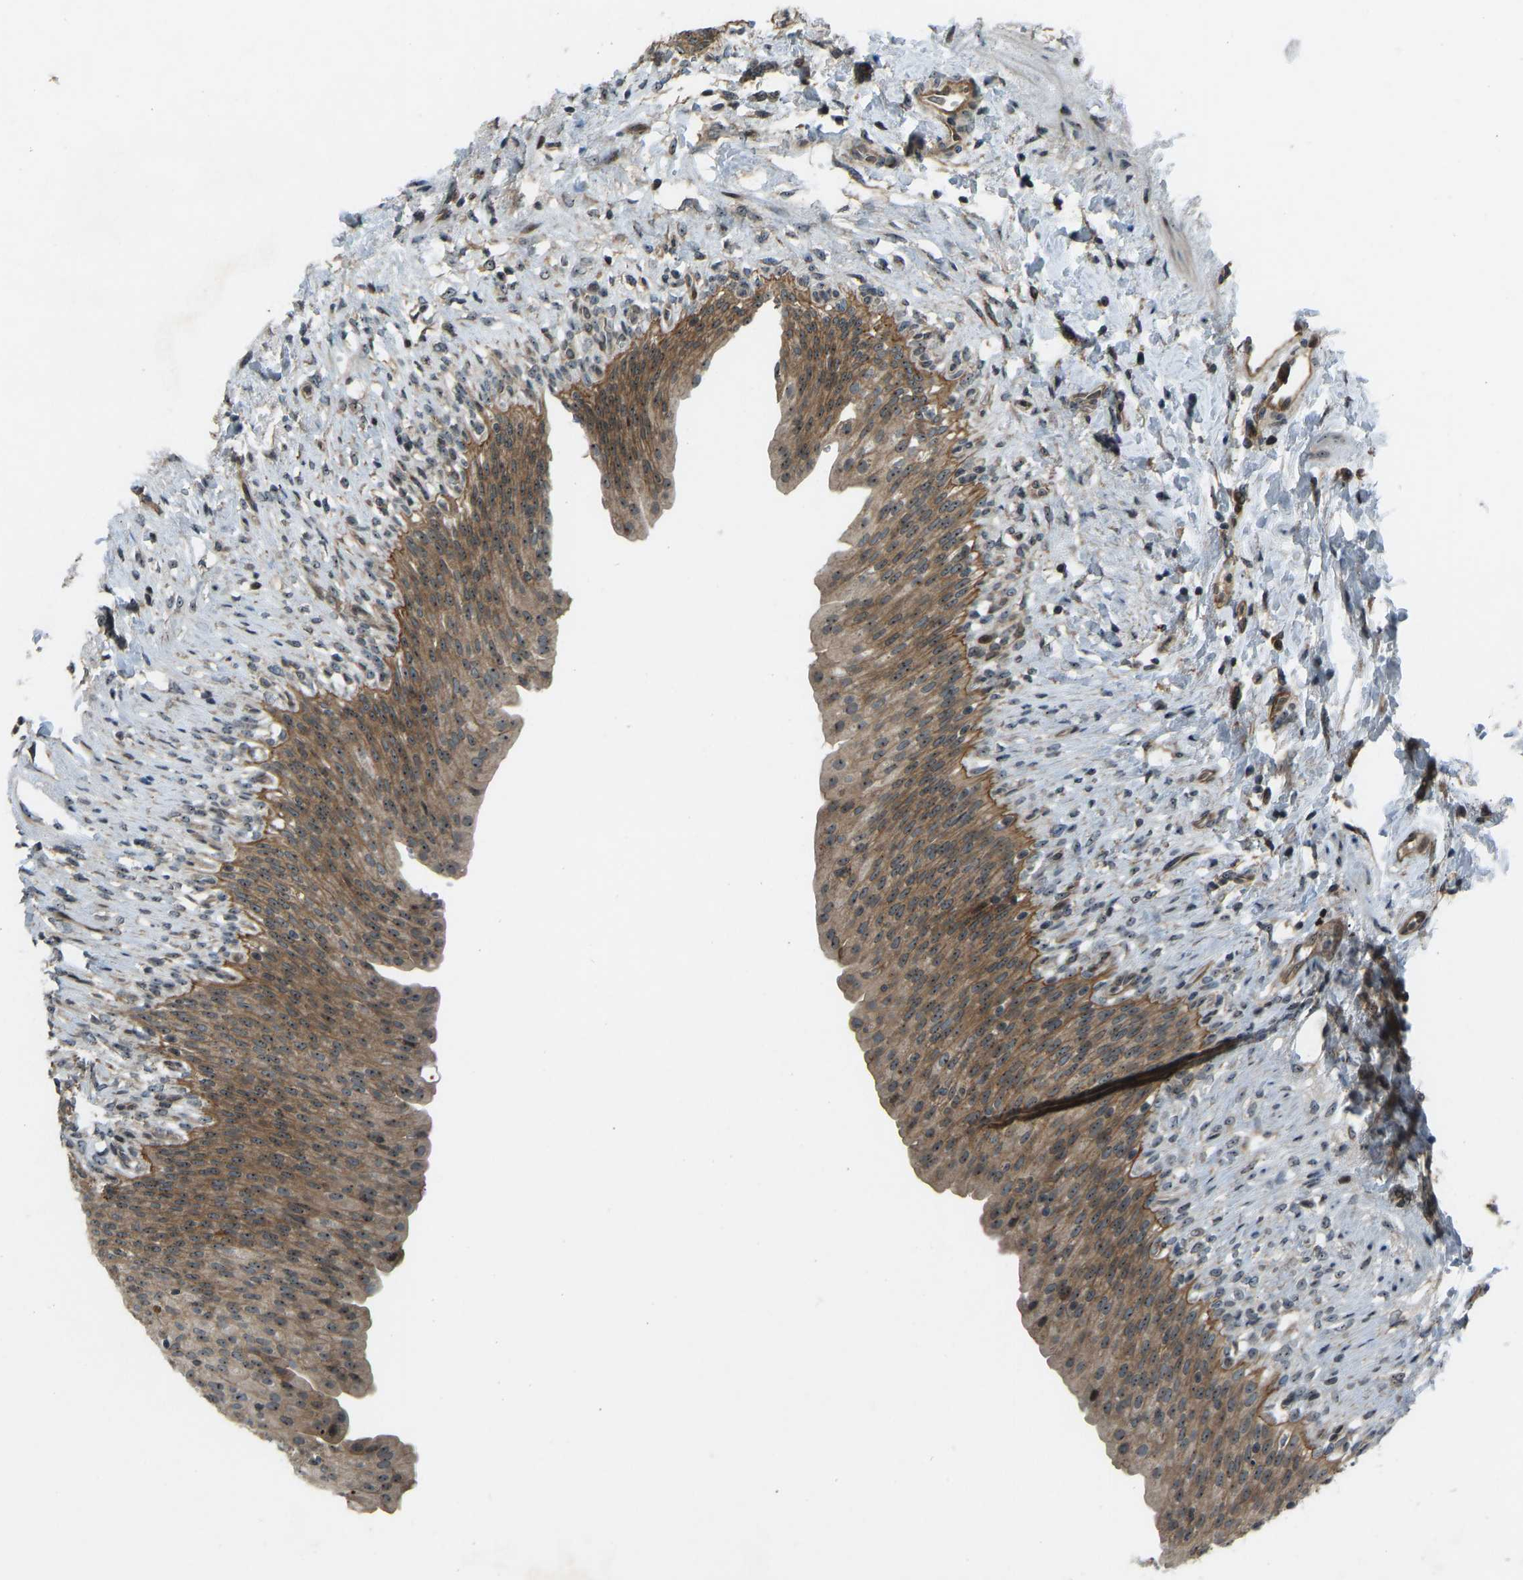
{"staining": {"intensity": "moderate", "quantity": ">75%", "location": "cytoplasmic/membranous,nuclear"}, "tissue": "urinary bladder", "cell_type": "Urothelial cells", "image_type": "normal", "snomed": [{"axis": "morphology", "description": "Normal tissue, NOS"}, {"axis": "topography", "description": "Urinary bladder"}], "caption": "There is medium levels of moderate cytoplasmic/membranous,nuclear staining in urothelial cells of benign urinary bladder, as demonstrated by immunohistochemical staining (brown color).", "gene": "SVOPL", "patient": {"sex": "female", "age": 79}}